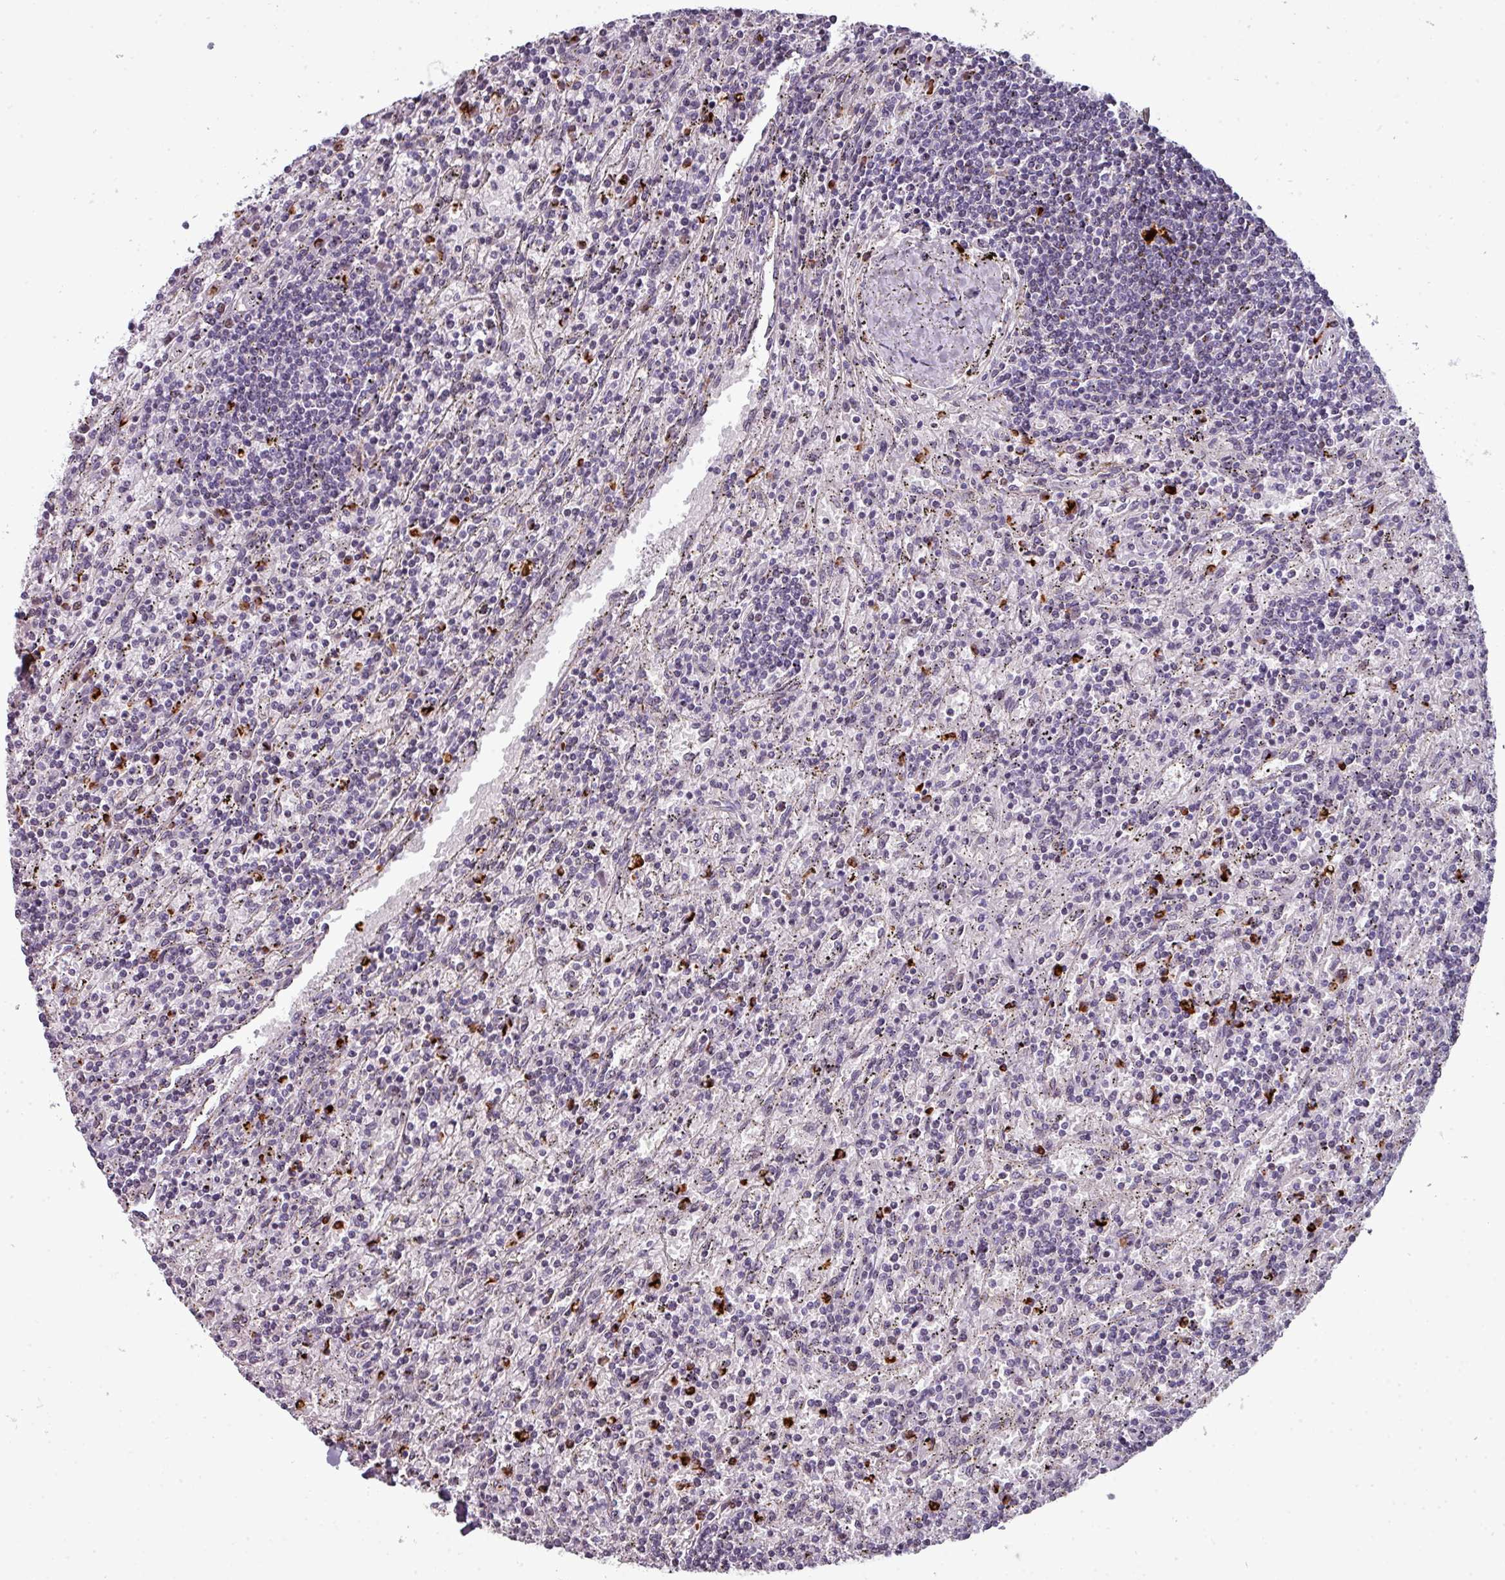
{"staining": {"intensity": "negative", "quantity": "none", "location": "none"}, "tissue": "lymphoma", "cell_type": "Tumor cells", "image_type": "cancer", "snomed": [{"axis": "morphology", "description": "Malignant lymphoma, non-Hodgkin's type, Low grade"}, {"axis": "topography", "description": "Spleen"}], "caption": "The IHC photomicrograph has no significant staining in tumor cells of lymphoma tissue.", "gene": "TMEFF1", "patient": {"sex": "male", "age": 76}}